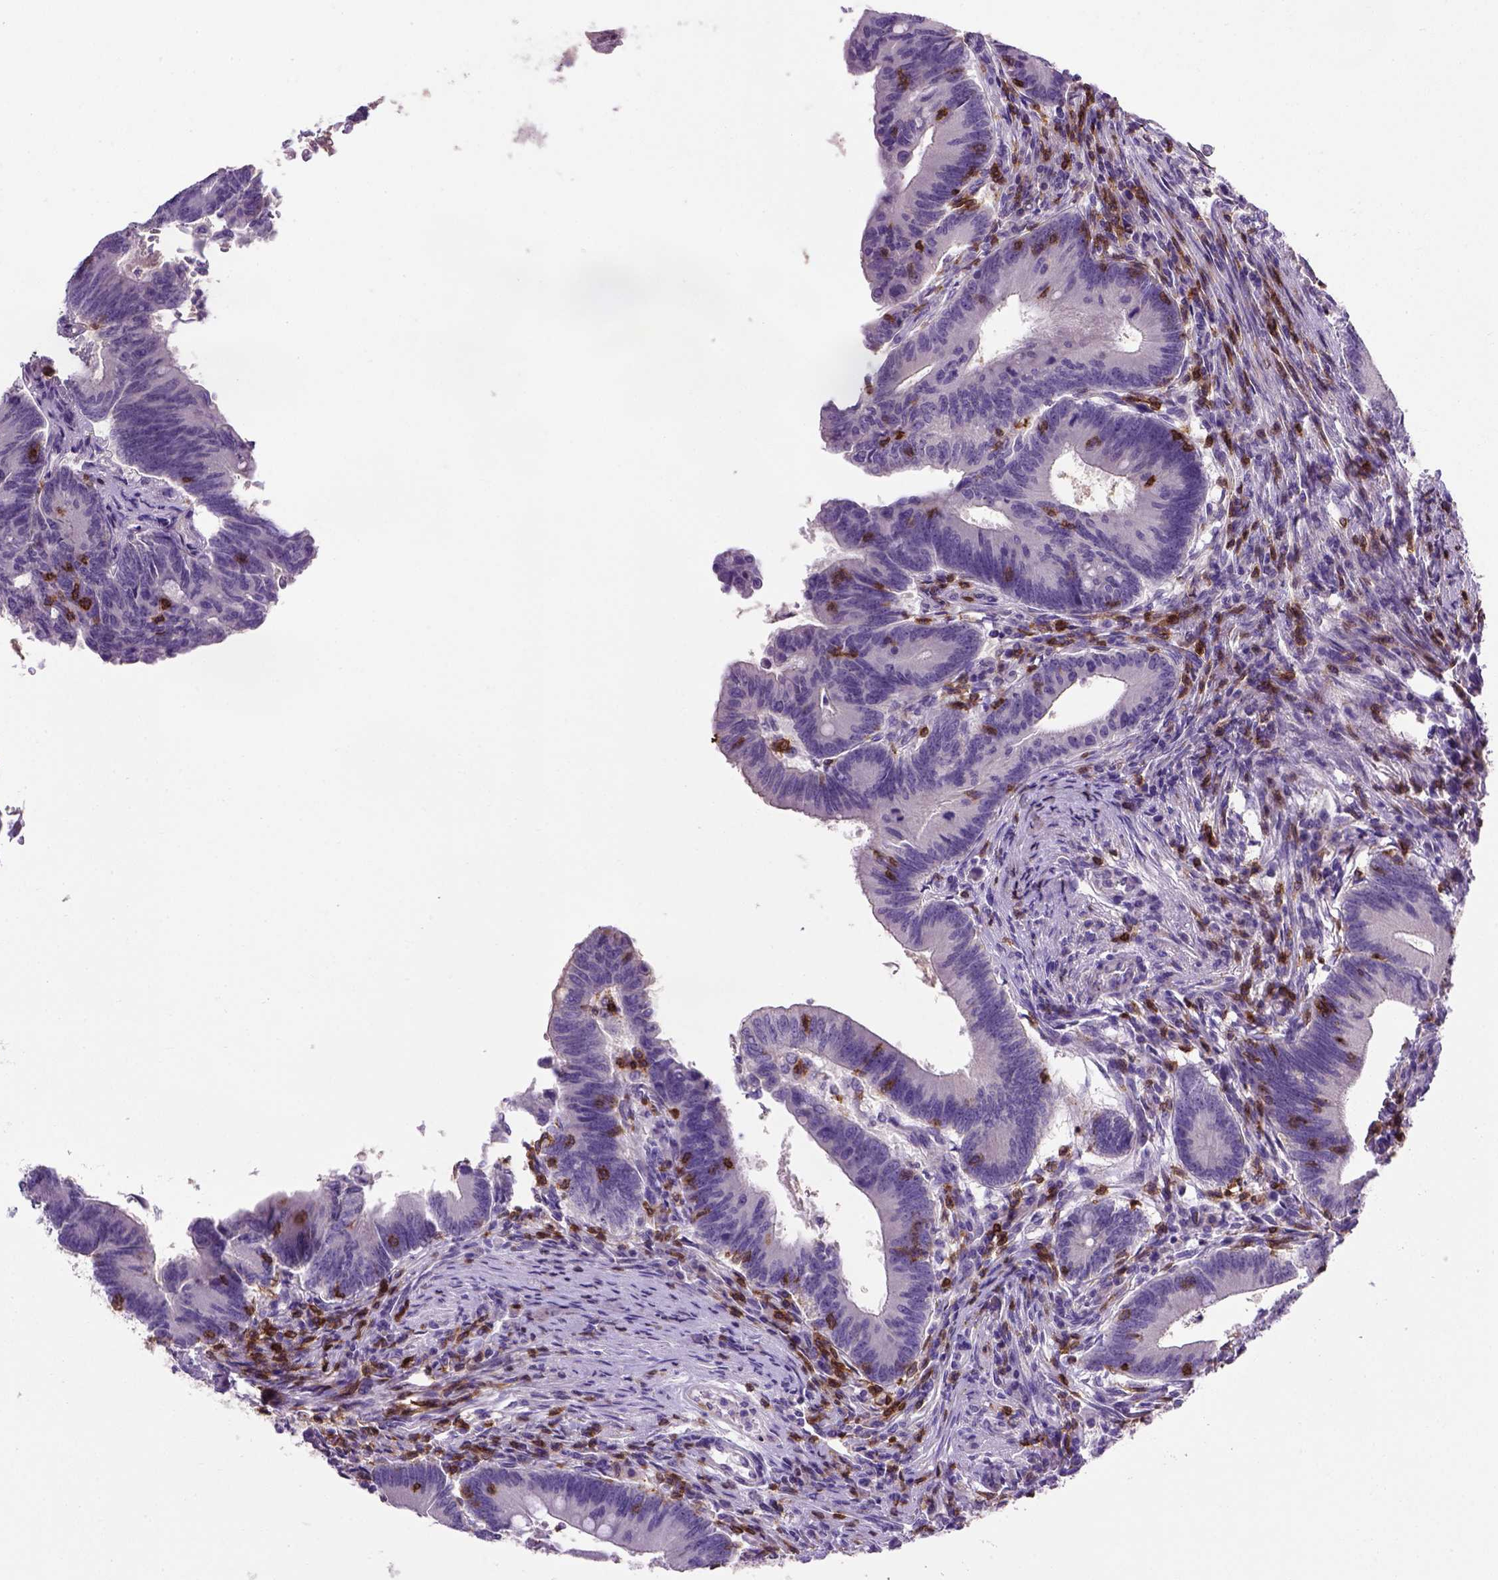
{"staining": {"intensity": "negative", "quantity": "none", "location": "none"}, "tissue": "colorectal cancer", "cell_type": "Tumor cells", "image_type": "cancer", "snomed": [{"axis": "morphology", "description": "Adenocarcinoma, NOS"}, {"axis": "topography", "description": "Colon"}], "caption": "Colorectal cancer (adenocarcinoma) was stained to show a protein in brown. There is no significant staining in tumor cells.", "gene": "CD3E", "patient": {"sex": "female", "age": 70}}